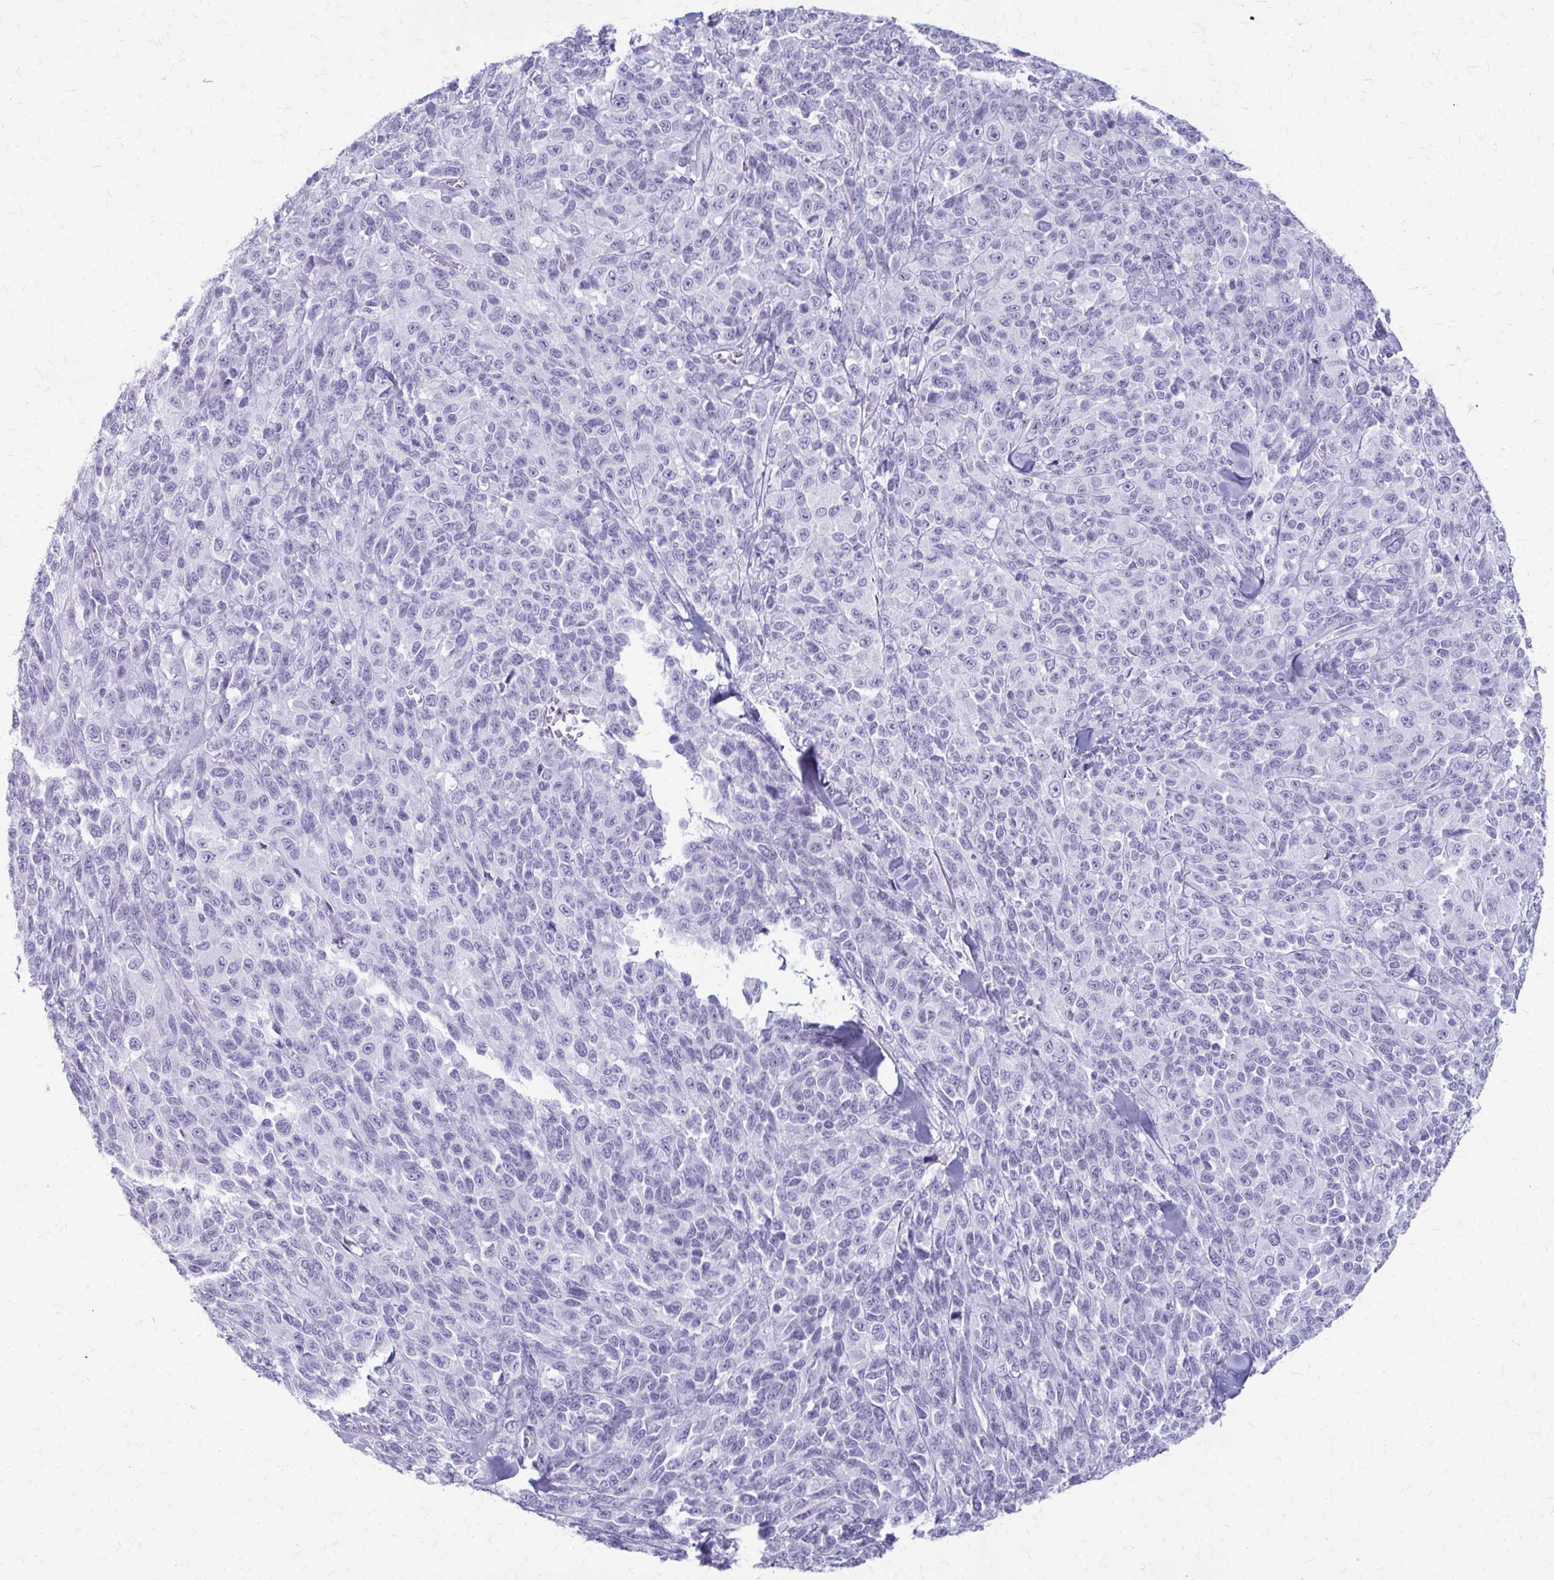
{"staining": {"intensity": "negative", "quantity": "none", "location": "none"}, "tissue": "melanoma", "cell_type": "Tumor cells", "image_type": "cancer", "snomed": [{"axis": "morphology", "description": "Malignant melanoma, NOS"}, {"axis": "topography", "description": "Skin"}], "caption": "Immunohistochemistry (IHC) image of neoplastic tissue: malignant melanoma stained with DAB (3,3'-diaminobenzidine) displays no significant protein staining in tumor cells. Nuclei are stained in blue.", "gene": "KRT5", "patient": {"sex": "female", "age": 66}}